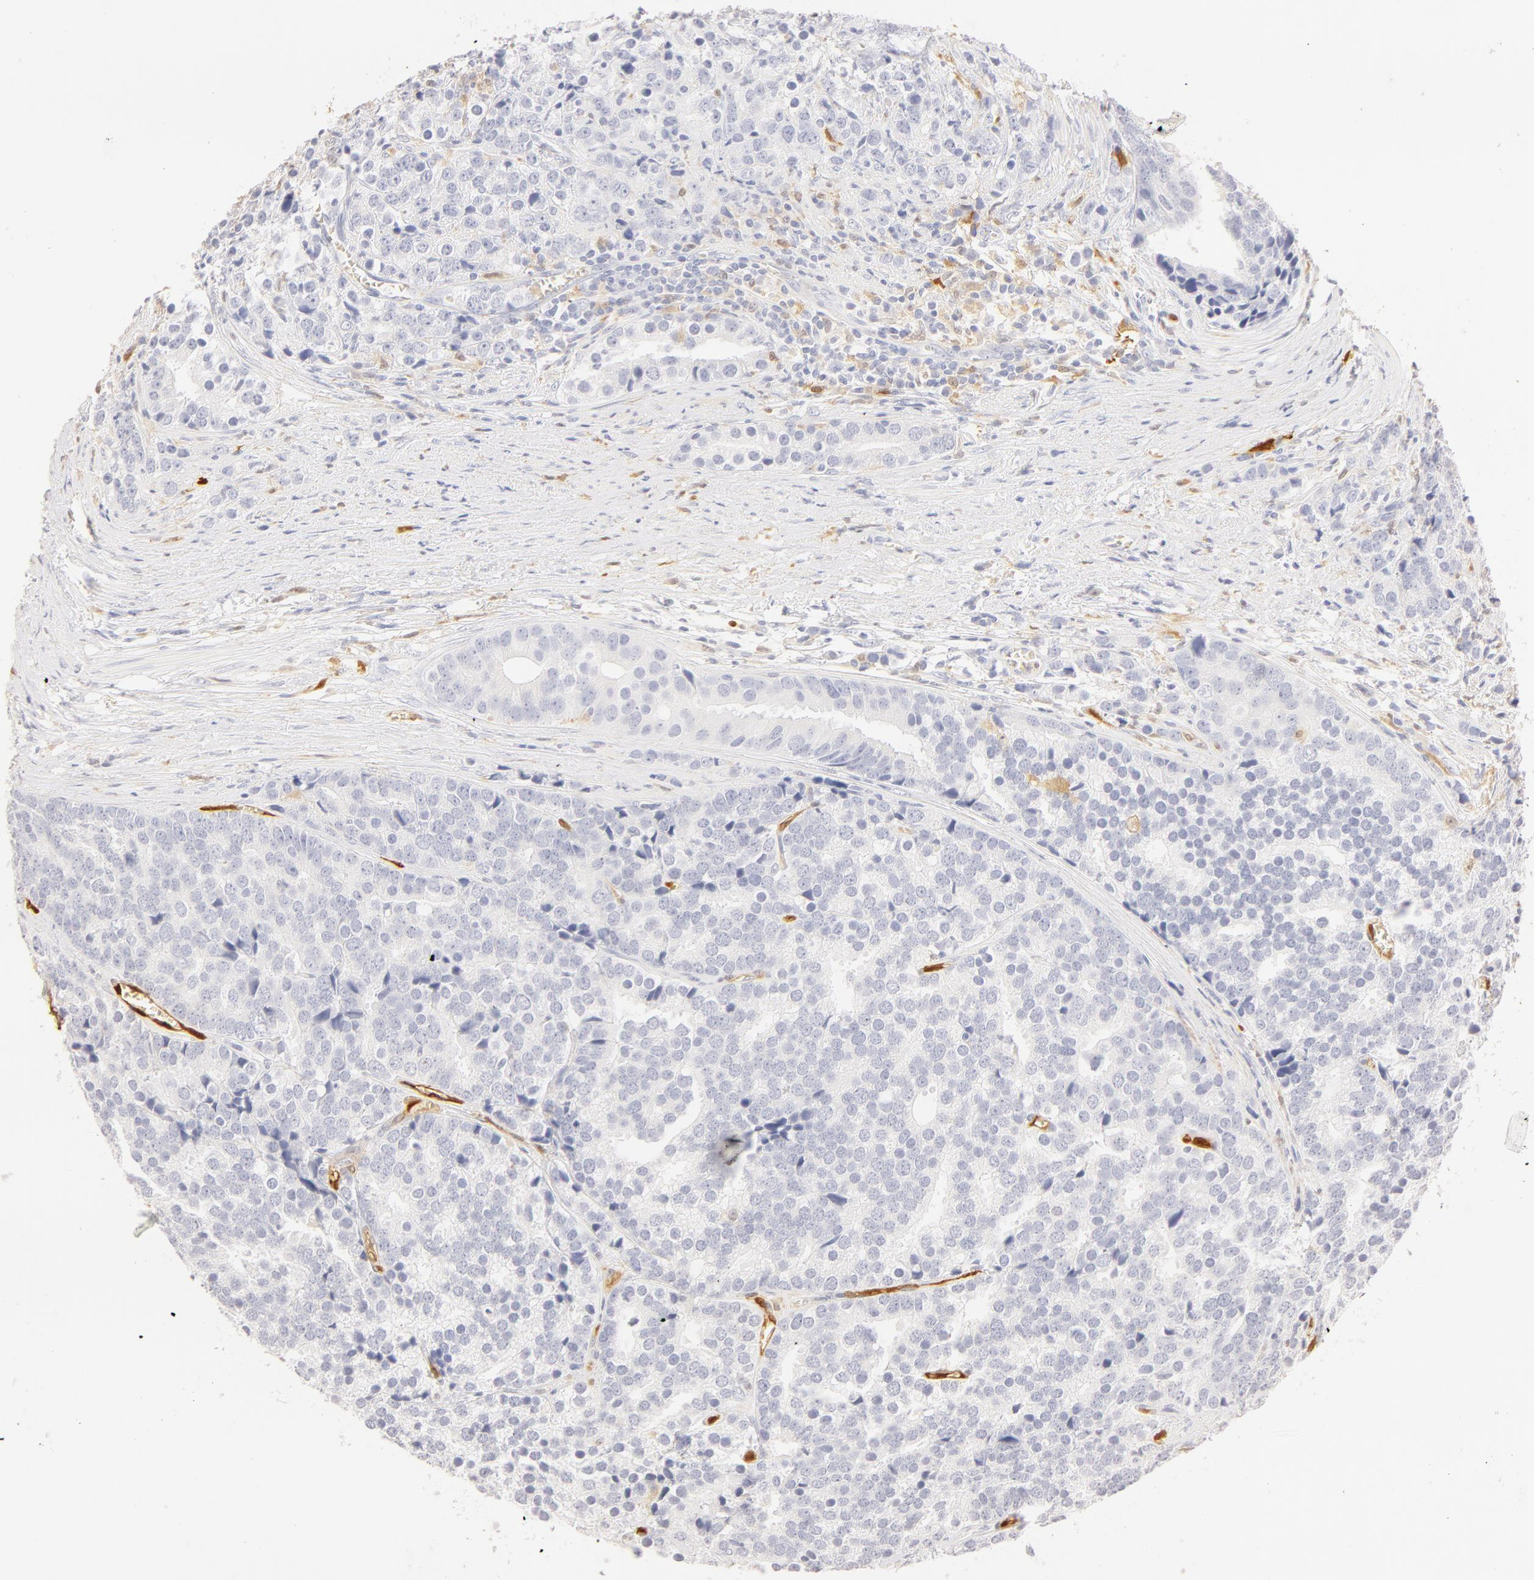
{"staining": {"intensity": "negative", "quantity": "none", "location": "none"}, "tissue": "prostate cancer", "cell_type": "Tumor cells", "image_type": "cancer", "snomed": [{"axis": "morphology", "description": "Adenocarcinoma, High grade"}, {"axis": "topography", "description": "Prostate"}], "caption": "An image of human prostate cancer (high-grade adenocarcinoma) is negative for staining in tumor cells.", "gene": "CA2", "patient": {"sex": "male", "age": 71}}